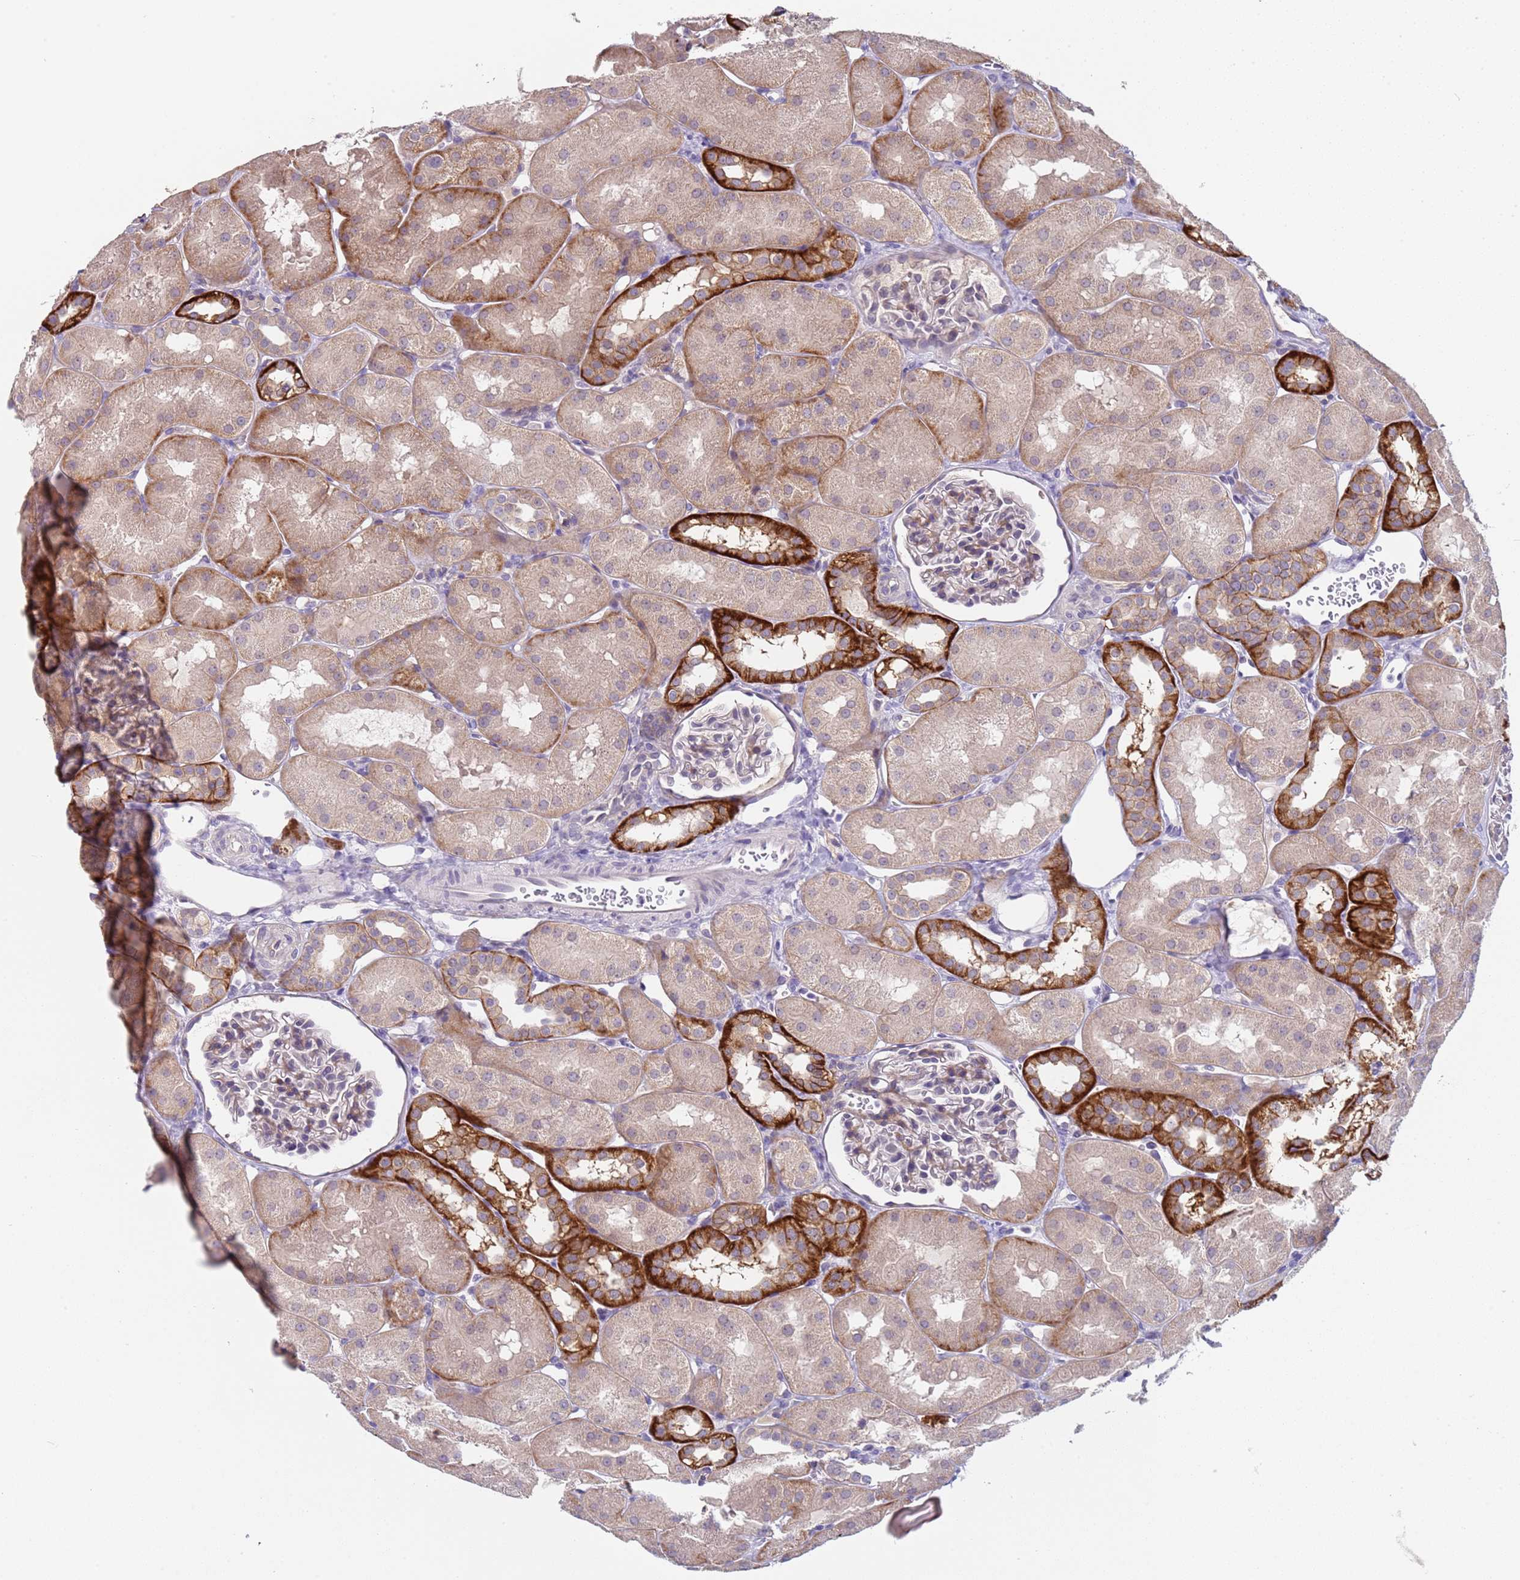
{"staining": {"intensity": "moderate", "quantity": "25%-75%", "location": "cytoplasmic/membranous"}, "tissue": "kidney", "cell_type": "Cells in glomeruli", "image_type": "normal", "snomed": [{"axis": "morphology", "description": "Normal tissue, NOS"}, {"axis": "topography", "description": "Kidney"}, {"axis": "topography", "description": "Urinary bladder"}], "caption": "DAB (3,3'-diaminobenzidine) immunohistochemical staining of benign kidney reveals moderate cytoplasmic/membranous protein positivity in approximately 25%-75% of cells in glomeruli. Using DAB (brown) and hematoxylin (blue) stains, captured at high magnification using brightfield microscopy.", "gene": "TRMT10A", "patient": {"sex": "male", "age": 16}}